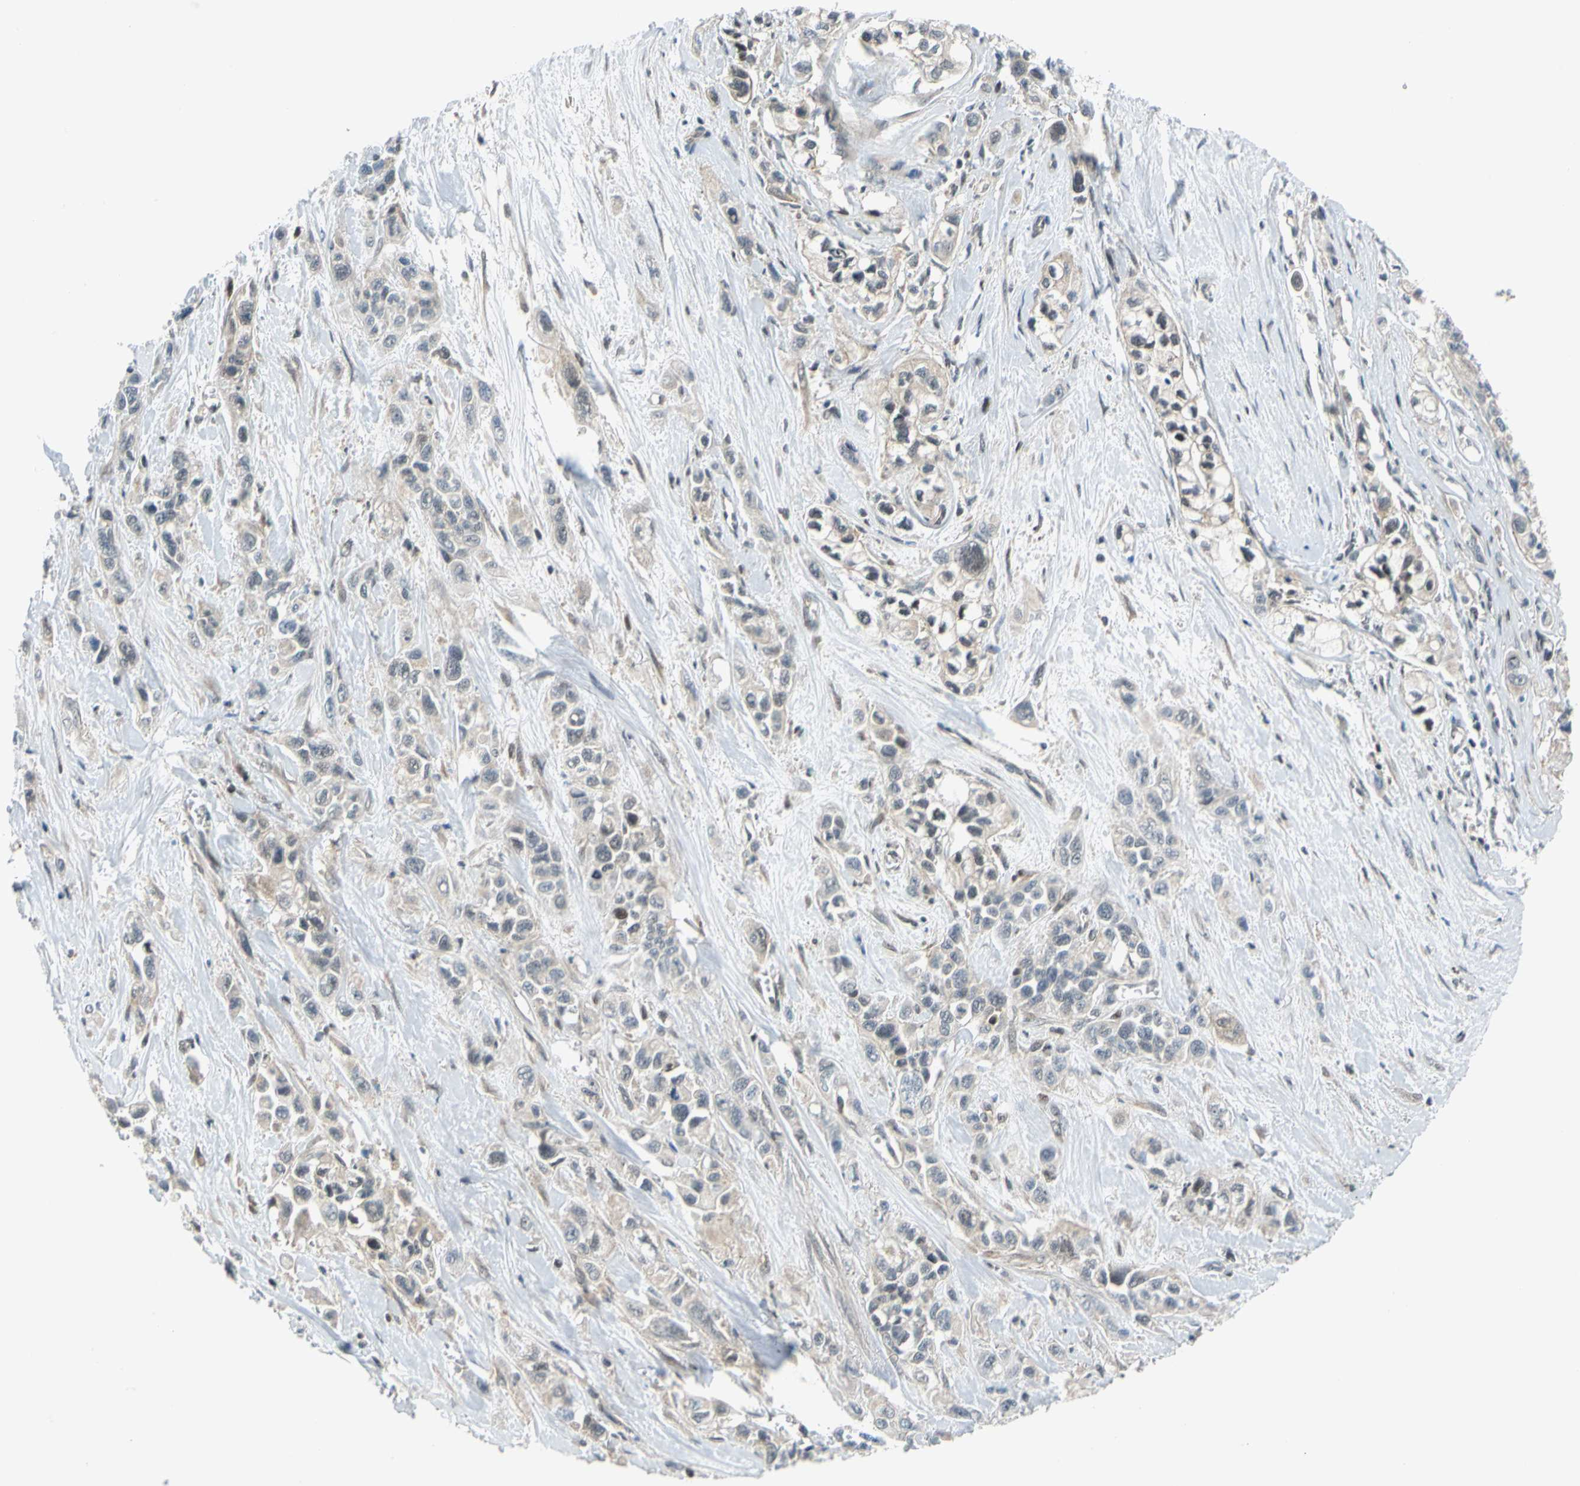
{"staining": {"intensity": "negative", "quantity": "none", "location": "none"}, "tissue": "pancreatic cancer", "cell_type": "Tumor cells", "image_type": "cancer", "snomed": [{"axis": "morphology", "description": "Adenocarcinoma, NOS"}, {"axis": "topography", "description": "Pancreas"}], "caption": "This is an immunohistochemistry image of pancreatic cancer (adenocarcinoma). There is no staining in tumor cells.", "gene": "MAPK9", "patient": {"sex": "male", "age": 74}}